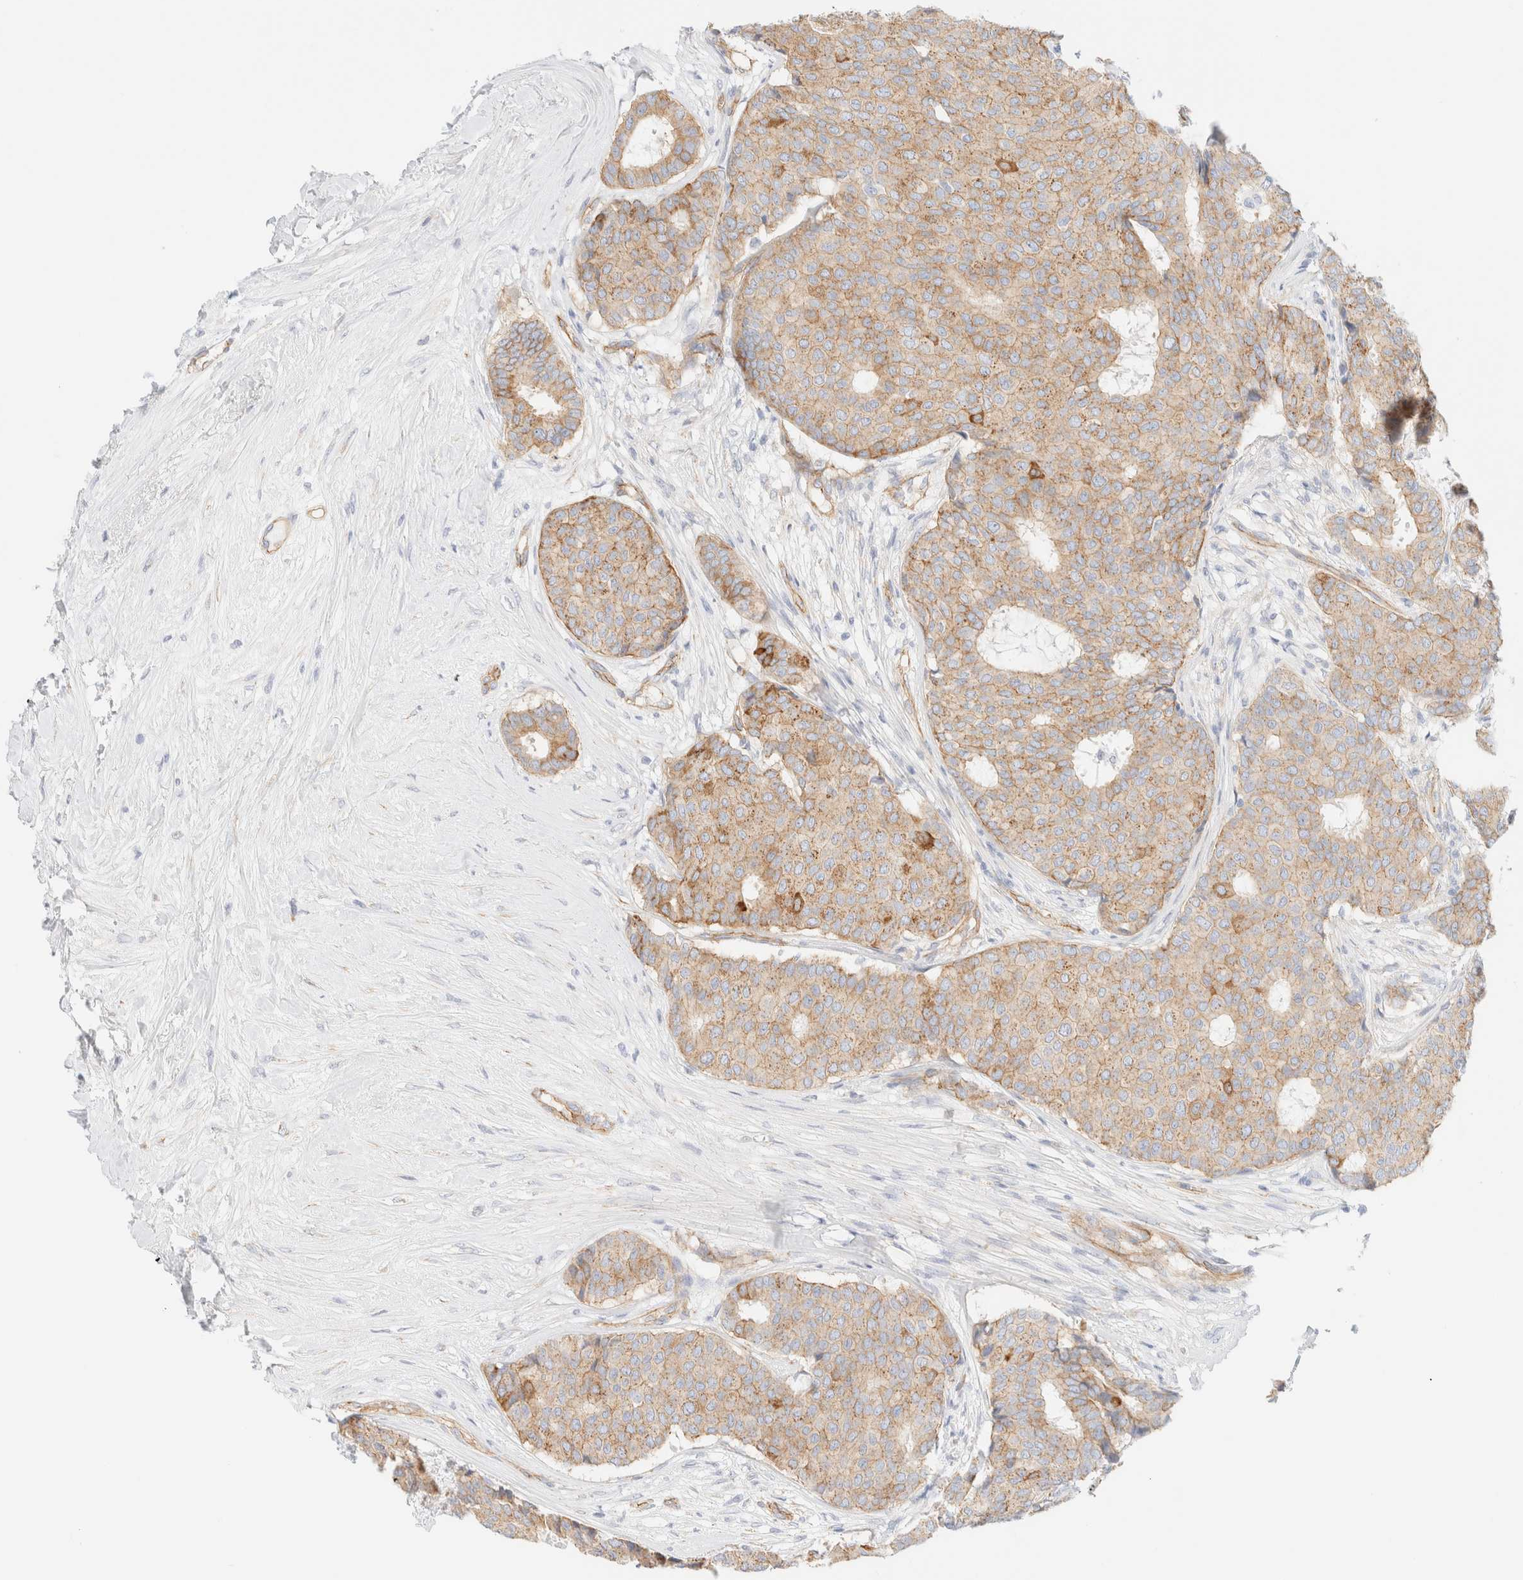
{"staining": {"intensity": "weak", "quantity": ">75%", "location": "cytoplasmic/membranous"}, "tissue": "breast cancer", "cell_type": "Tumor cells", "image_type": "cancer", "snomed": [{"axis": "morphology", "description": "Duct carcinoma"}, {"axis": "topography", "description": "Breast"}], "caption": "A brown stain shows weak cytoplasmic/membranous staining of a protein in breast infiltrating ductal carcinoma tumor cells.", "gene": "CYB5R4", "patient": {"sex": "female", "age": 75}}